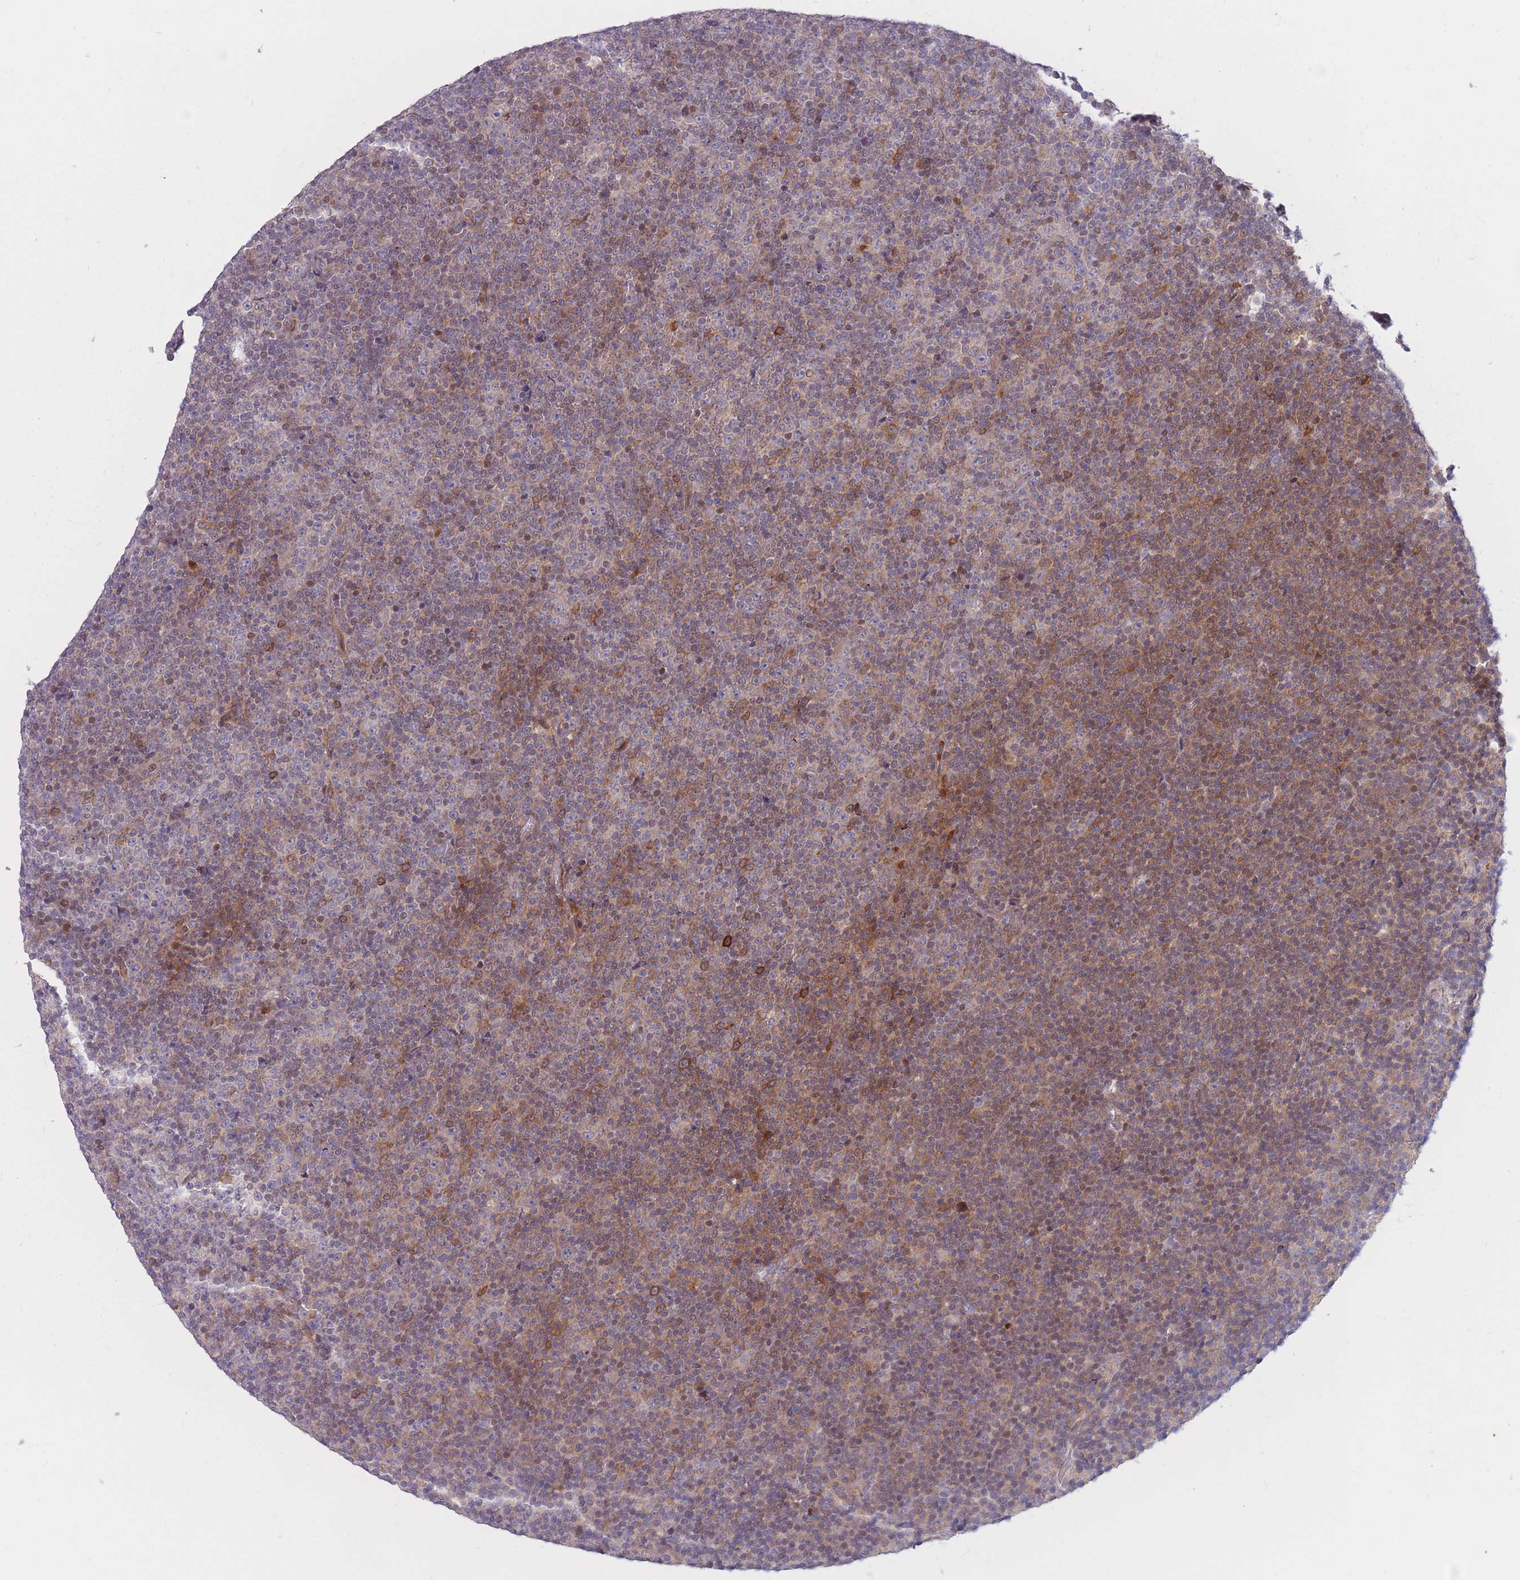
{"staining": {"intensity": "negative", "quantity": "none", "location": "none"}, "tissue": "lymphoma", "cell_type": "Tumor cells", "image_type": "cancer", "snomed": [{"axis": "morphology", "description": "Malignant lymphoma, non-Hodgkin's type, Low grade"}, {"axis": "topography", "description": "Lymph node"}], "caption": "Tumor cells show no significant staining in lymphoma.", "gene": "PDE4A", "patient": {"sex": "female", "age": 67}}